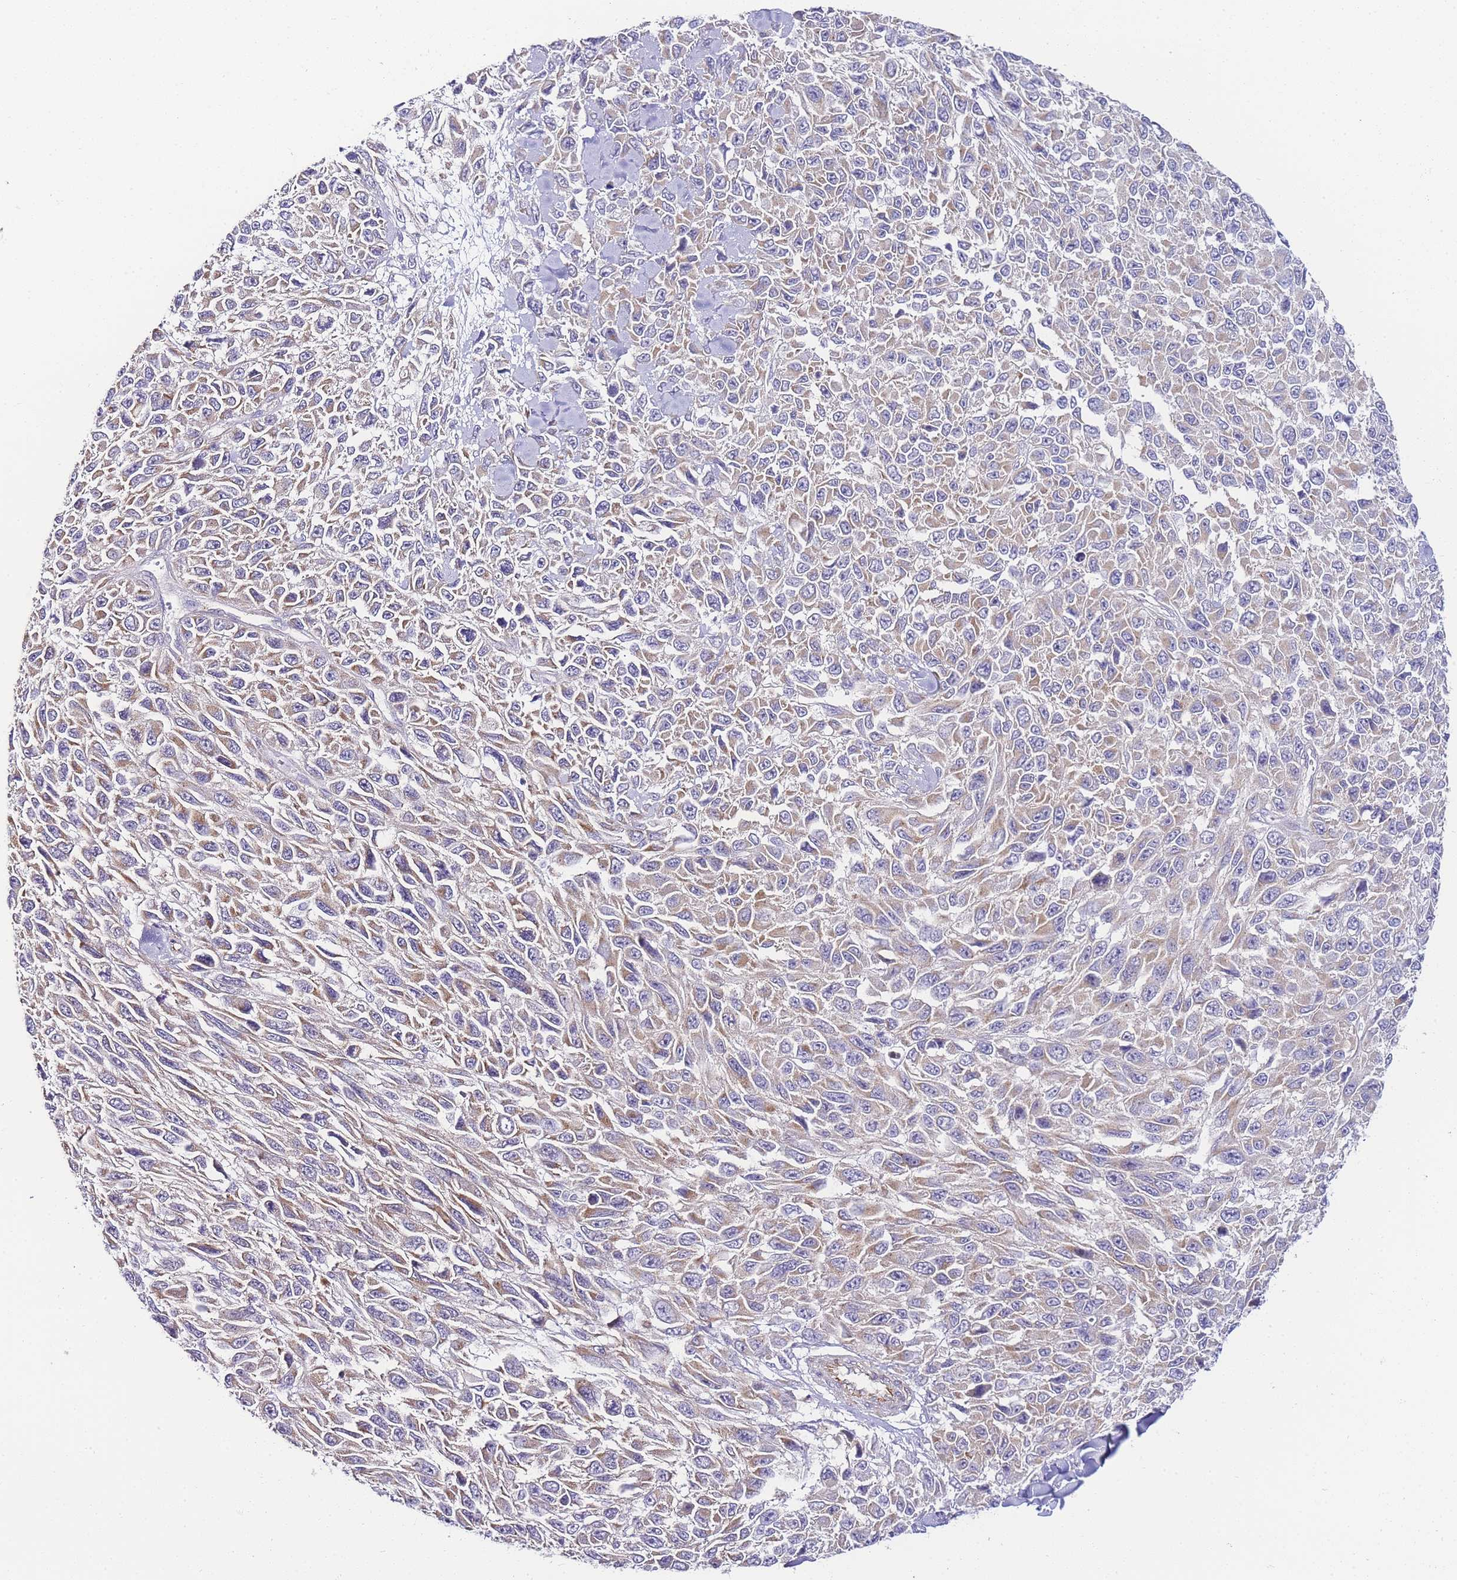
{"staining": {"intensity": "weak", "quantity": "25%-75%", "location": "cytoplasmic/membranous"}, "tissue": "melanoma", "cell_type": "Tumor cells", "image_type": "cancer", "snomed": [{"axis": "morphology", "description": "Malignant melanoma, NOS"}, {"axis": "topography", "description": "Skin"}], "caption": "Tumor cells show weak cytoplasmic/membranous staining in approximately 25%-75% of cells in melanoma.", "gene": "PDCD7", "patient": {"sex": "female", "age": 96}}